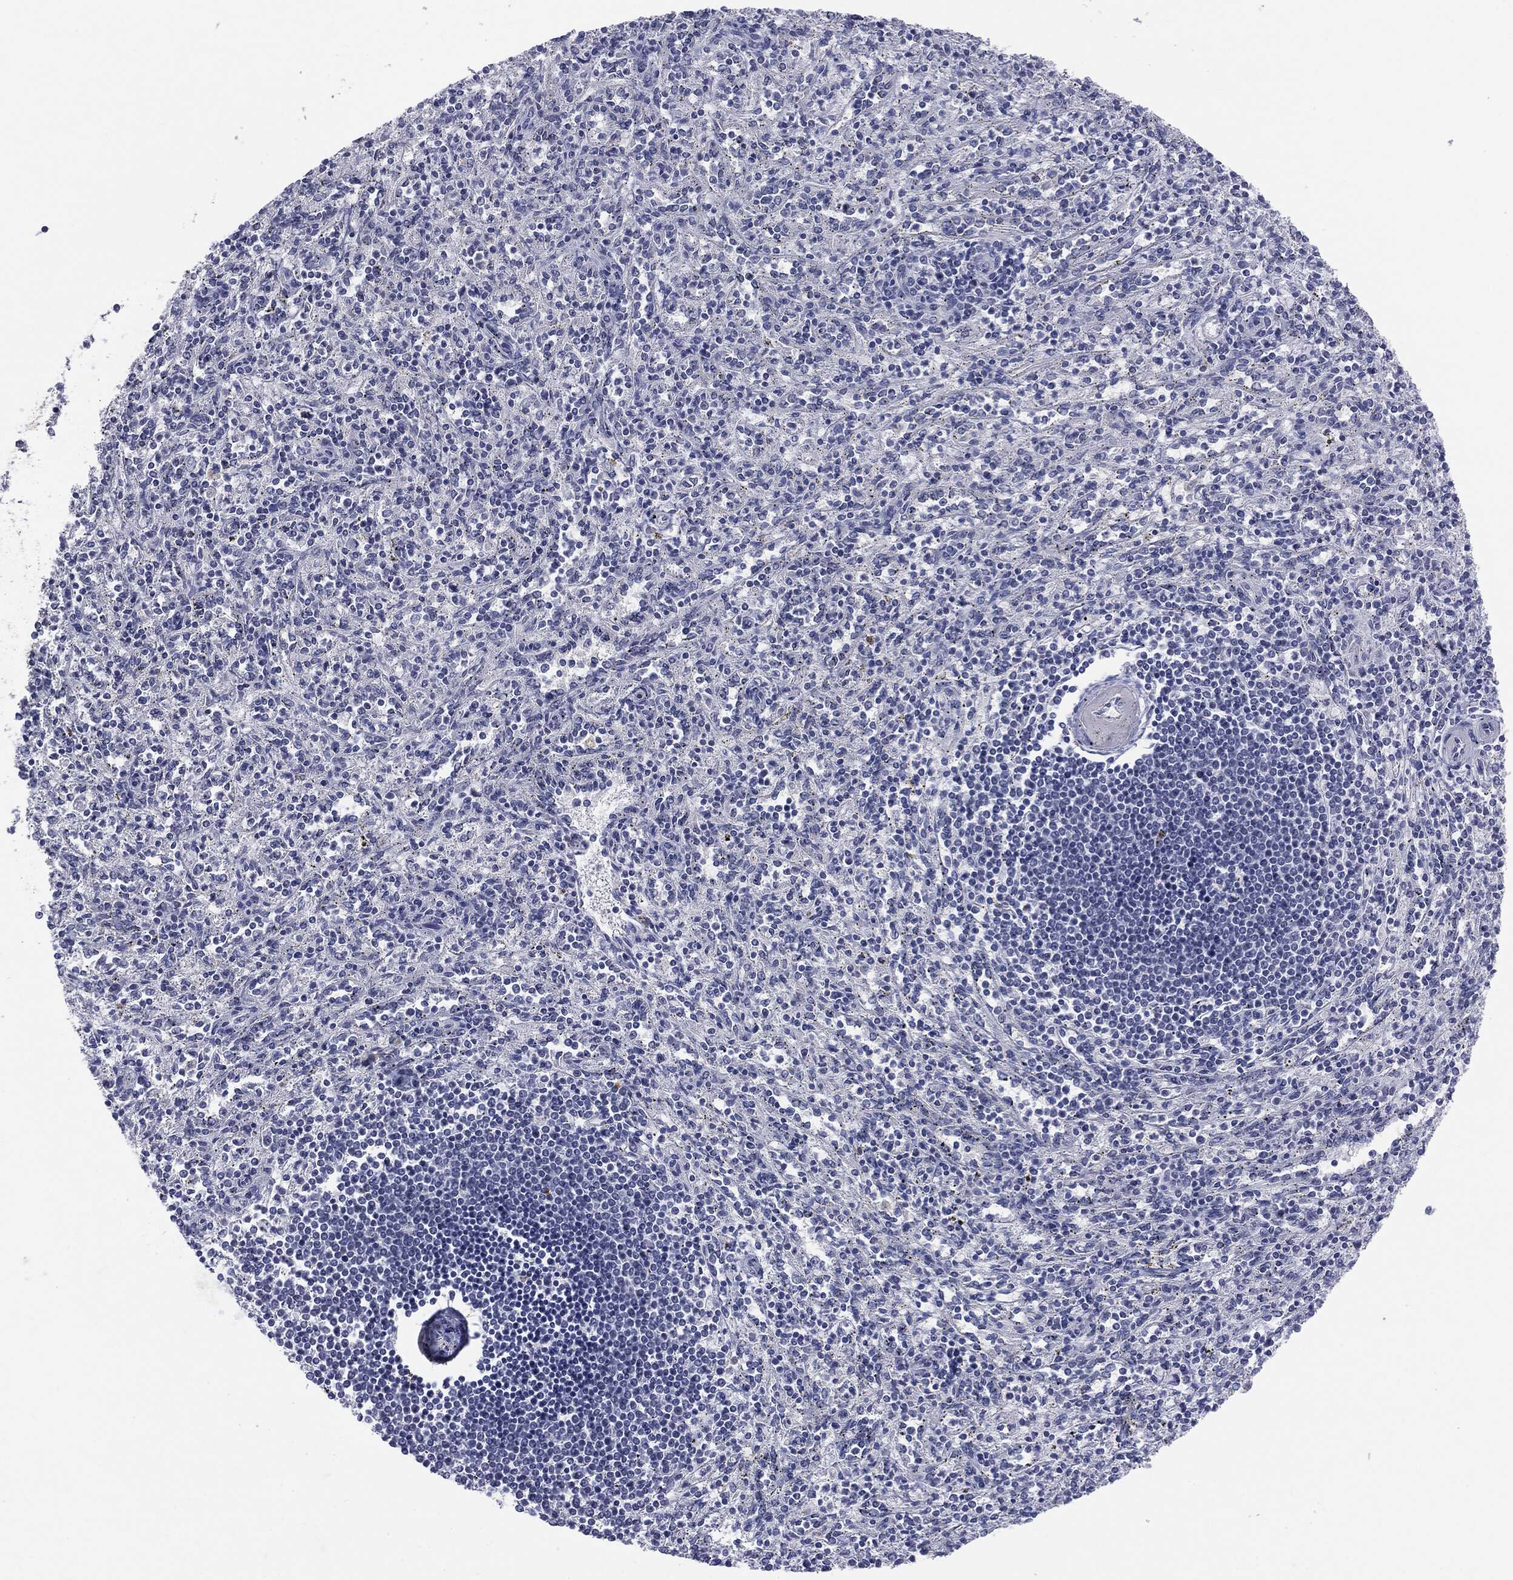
{"staining": {"intensity": "negative", "quantity": "none", "location": "none"}, "tissue": "spleen", "cell_type": "Cells in red pulp", "image_type": "normal", "snomed": [{"axis": "morphology", "description": "Normal tissue, NOS"}, {"axis": "topography", "description": "Spleen"}], "caption": "Cells in red pulp show no significant staining in normal spleen. Brightfield microscopy of IHC stained with DAB (3,3'-diaminobenzidine) (brown) and hematoxylin (blue), captured at high magnification.", "gene": "SLC5A5", "patient": {"sex": "male", "age": 69}}